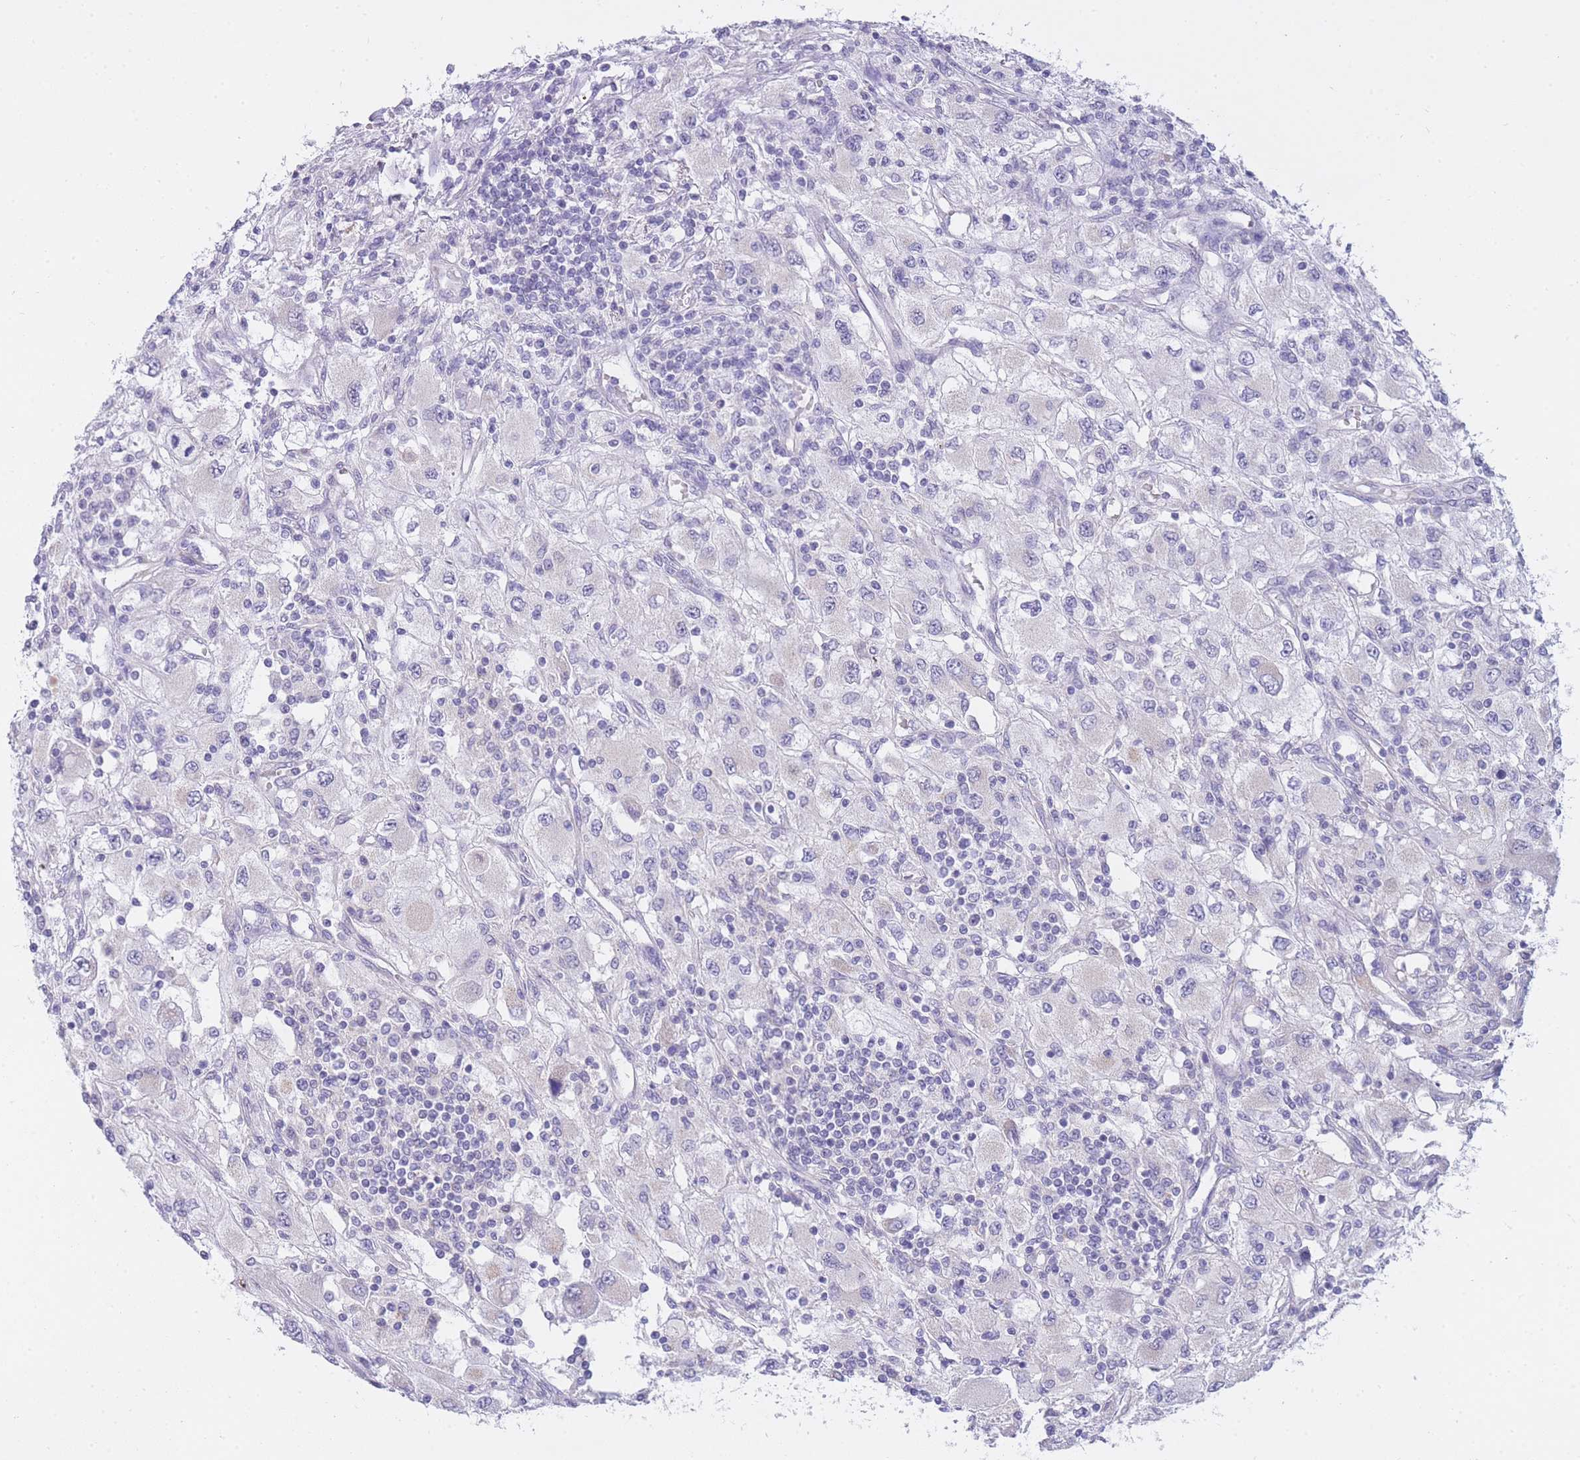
{"staining": {"intensity": "negative", "quantity": "none", "location": "none"}, "tissue": "renal cancer", "cell_type": "Tumor cells", "image_type": "cancer", "snomed": [{"axis": "morphology", "description": "Adenocarcinoma, NOS"}, {"axis": "topography", "description": "Kidney"}], "caption": "Immunohistochemistry (IHC) photomicrograph of human renal cancer (adenocarcinoma) stained for a protein (brown), which displays no positivity in tumor cells. (Immunohistochemistry (IHC), brightfield microscopy, high magnification).", "gene": "FRAT2", "patient": {"sex": "female", "age": 67}}